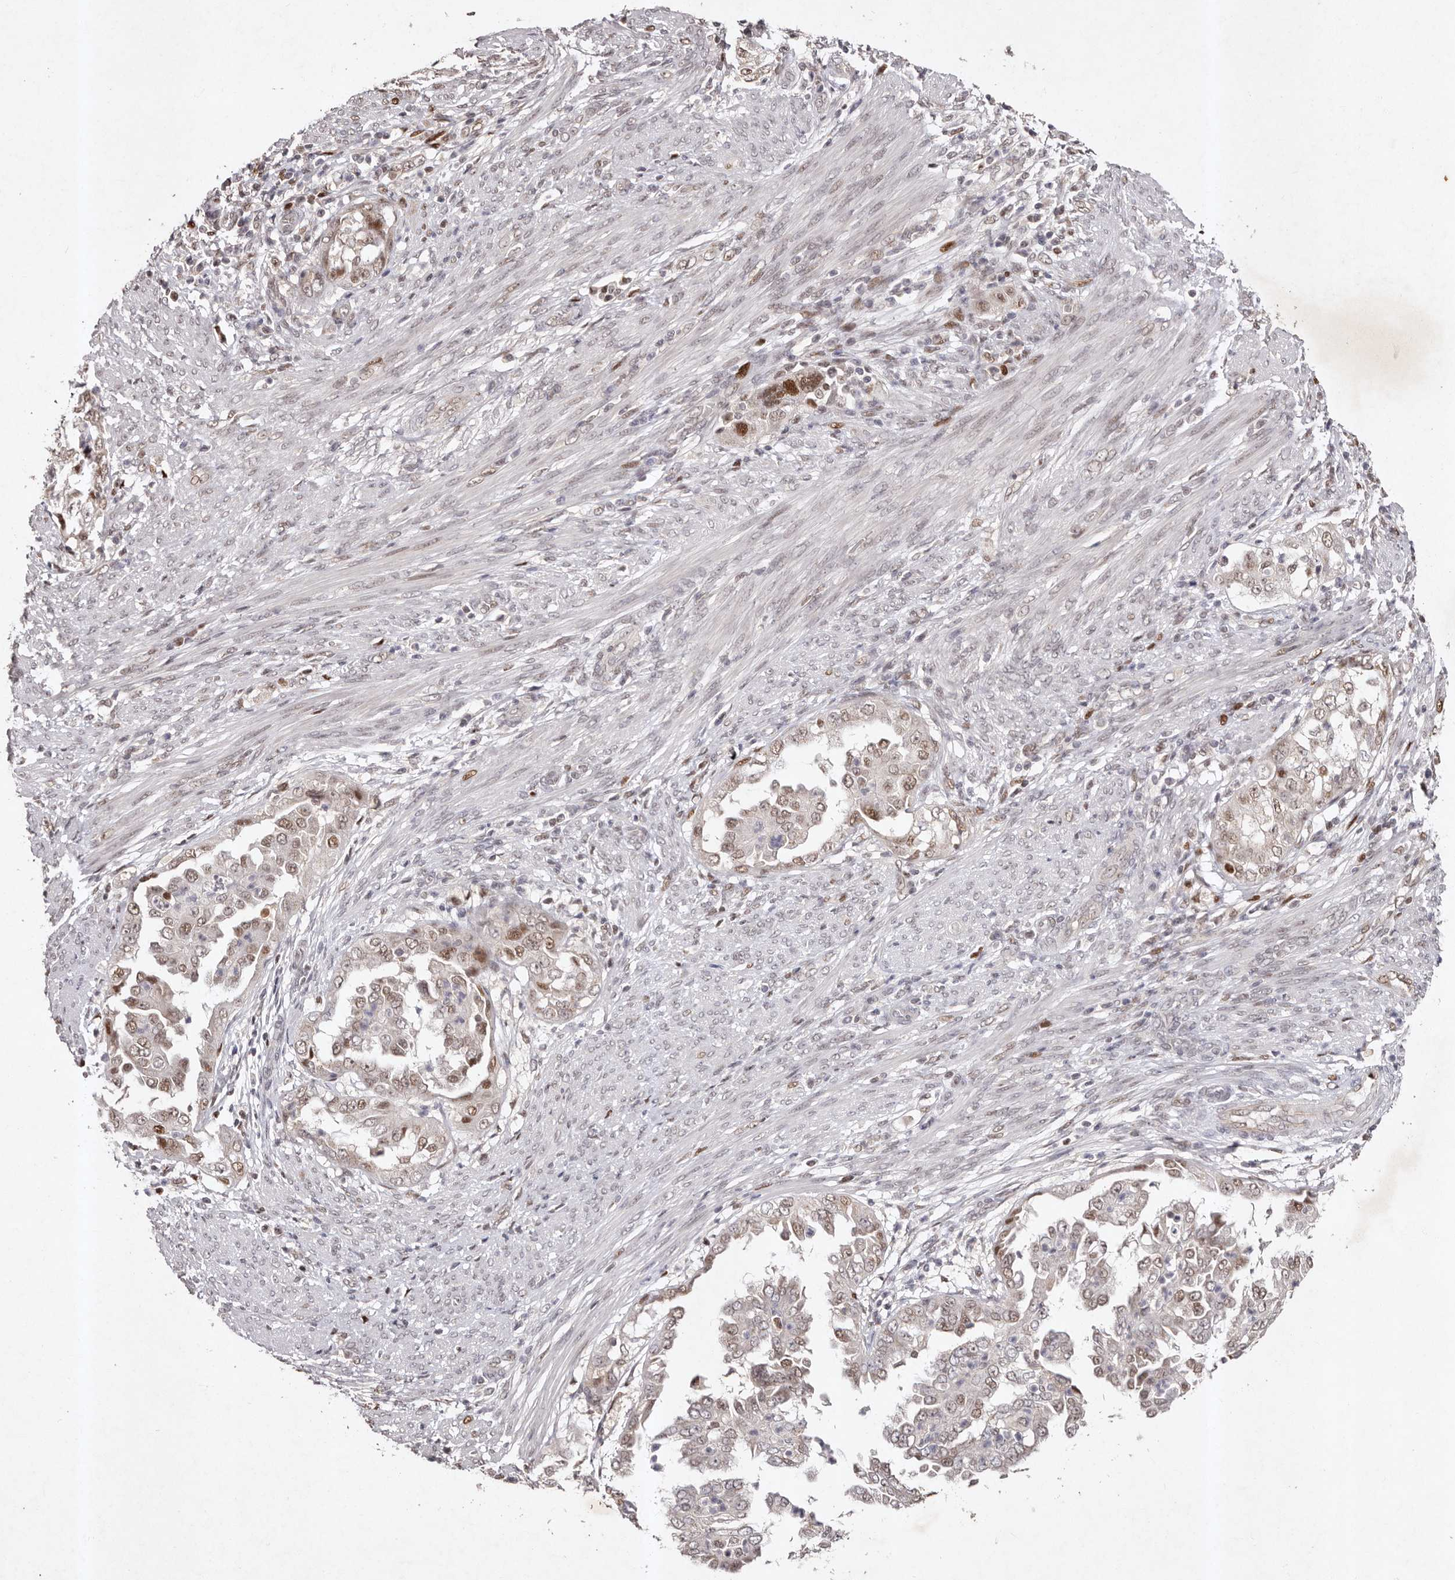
{"staining": {"intensity": "moderate", "quantity": "25%-75%", "location": "nuclear"}, "tissue": "endometrial cancer", "cell_type": "Tumor cells", "image_type": "cancer", "snomed": [{"axis": "morphology", "description": "Adenocarcinoma, NOS"}, {"axis": "topography", "description": "Endometrium"}], "caption": "About 25%-75% of tumor cells in human endometrial adenocarcinoma demonstrate moderate nuclear protein positivity as visualized by brown immunohistochemical staining.", "gene": "KLF7", "patient": {"sex": "female", "age": 85}}